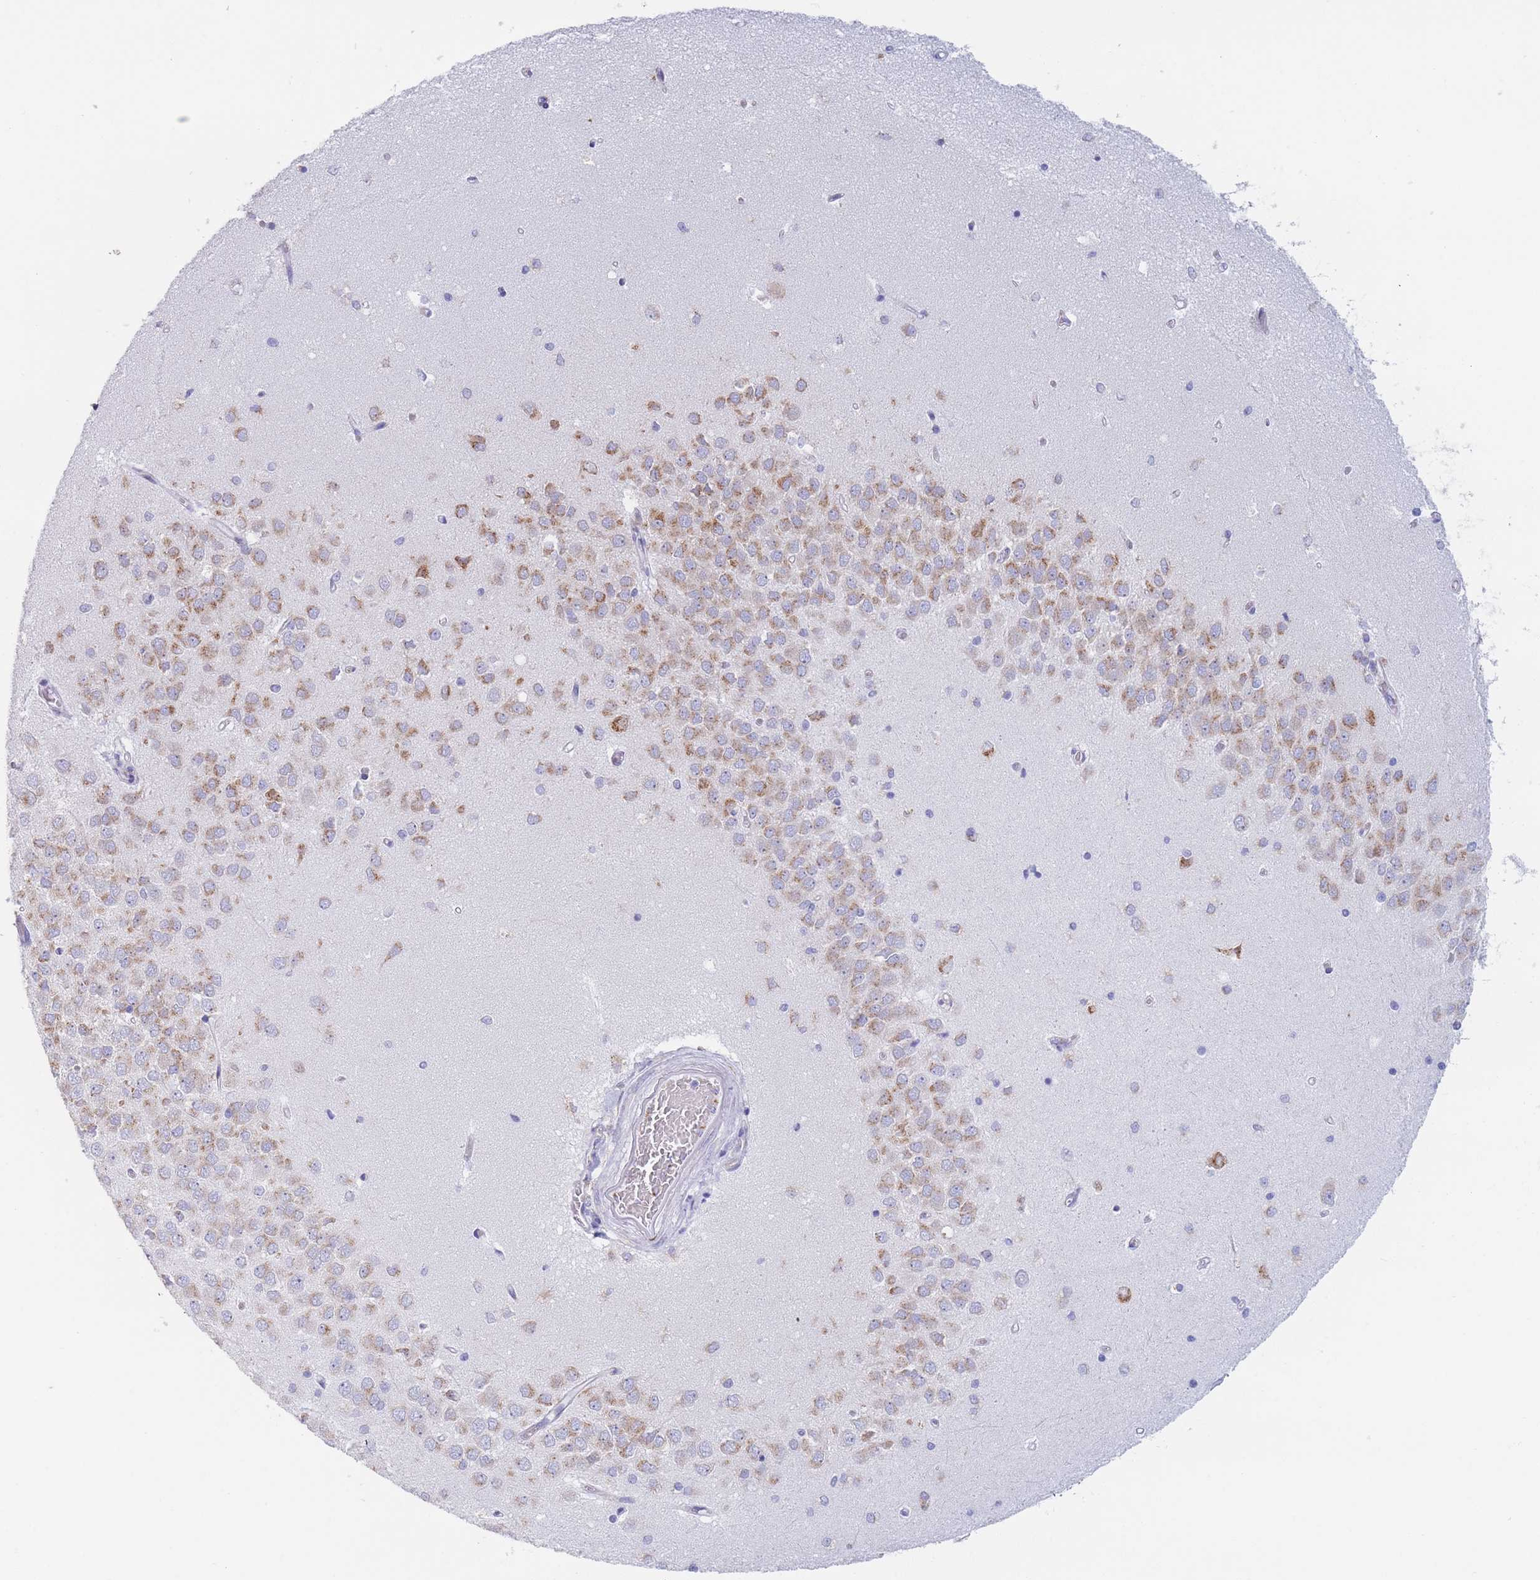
{"staining": {"intensity": "weak", "quantity": "<25%", "location": "cytoplasmic/membranous"}, "tissue": "hippocampus", "cell_type": "Glial cells", "image_type": "normal", "snomed": [{"axis": "morphology", "description": "Normal tissue, NOS"}, {"axis": "topography", "description": "Hippocampus"}], "caption": "Immunohistochemical staining of normal human hippocampus reveals no significant positivity in glial cells. (Stains: DAB (3,3'-diaminobenzidine) immunohistochemistry (IHC) with hematoxylin counter stain, Microscopy: brightfield microscopy at high magnification).", "gene": "MRPL30", "patient": {"sex": "male", "age": 45}}